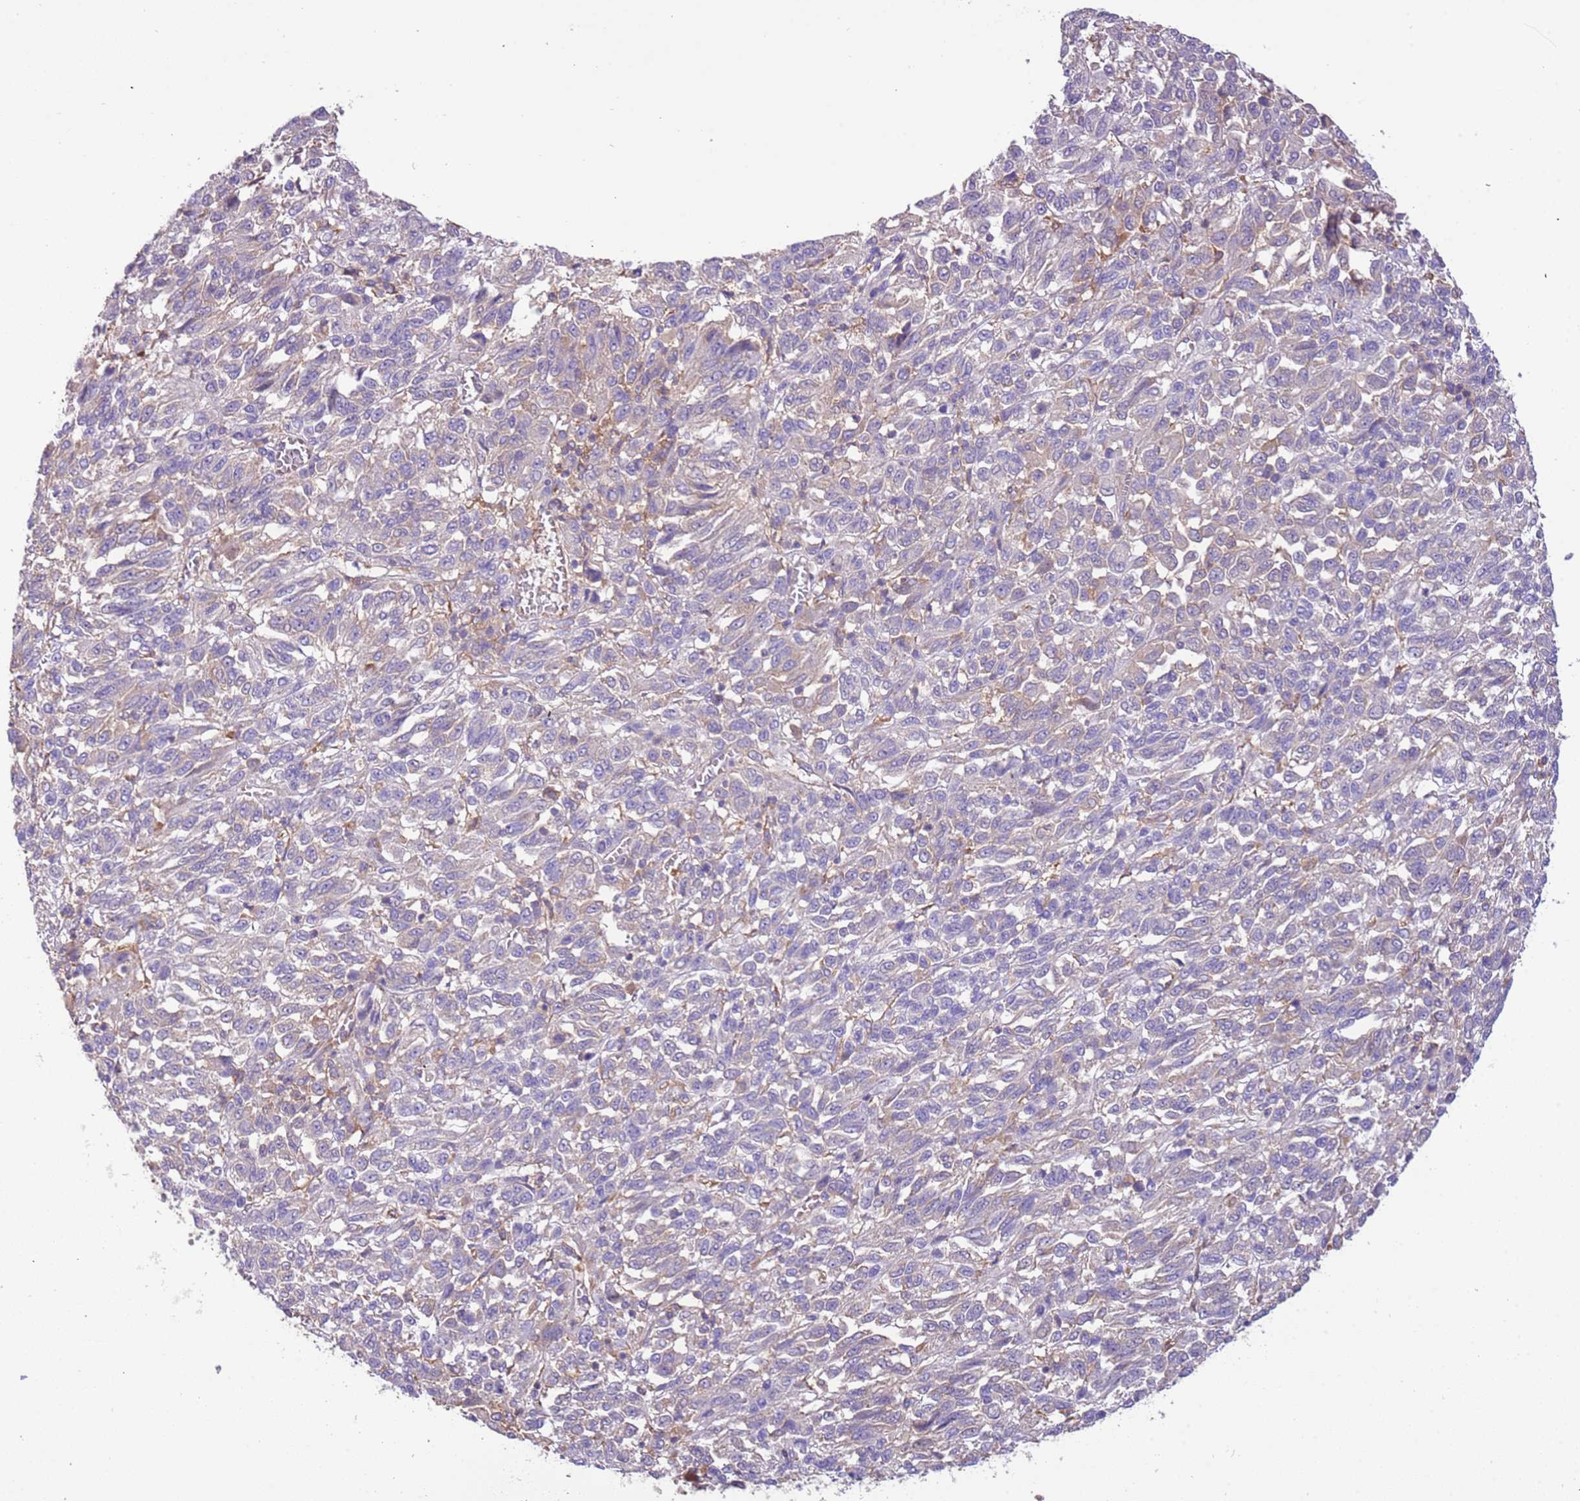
{"staining": {"intensity": "negative", "quantity": "none", "location": "none"}, "tissue": "melanoma", "cell_type": "Tumor cells", "image_type": "cancer", "snomed": [{"axis": "morphology", "description": "Malignant melanoma, Metastatic site"}, {"axis": "topography", "description": "Lung"}], "caption": "Human melanoma stained for a protein using immunohistochemistry displays no expression in tumor cells.", "gene": "NAALADL1", "patient": {"sex": "male", "age": 64}}